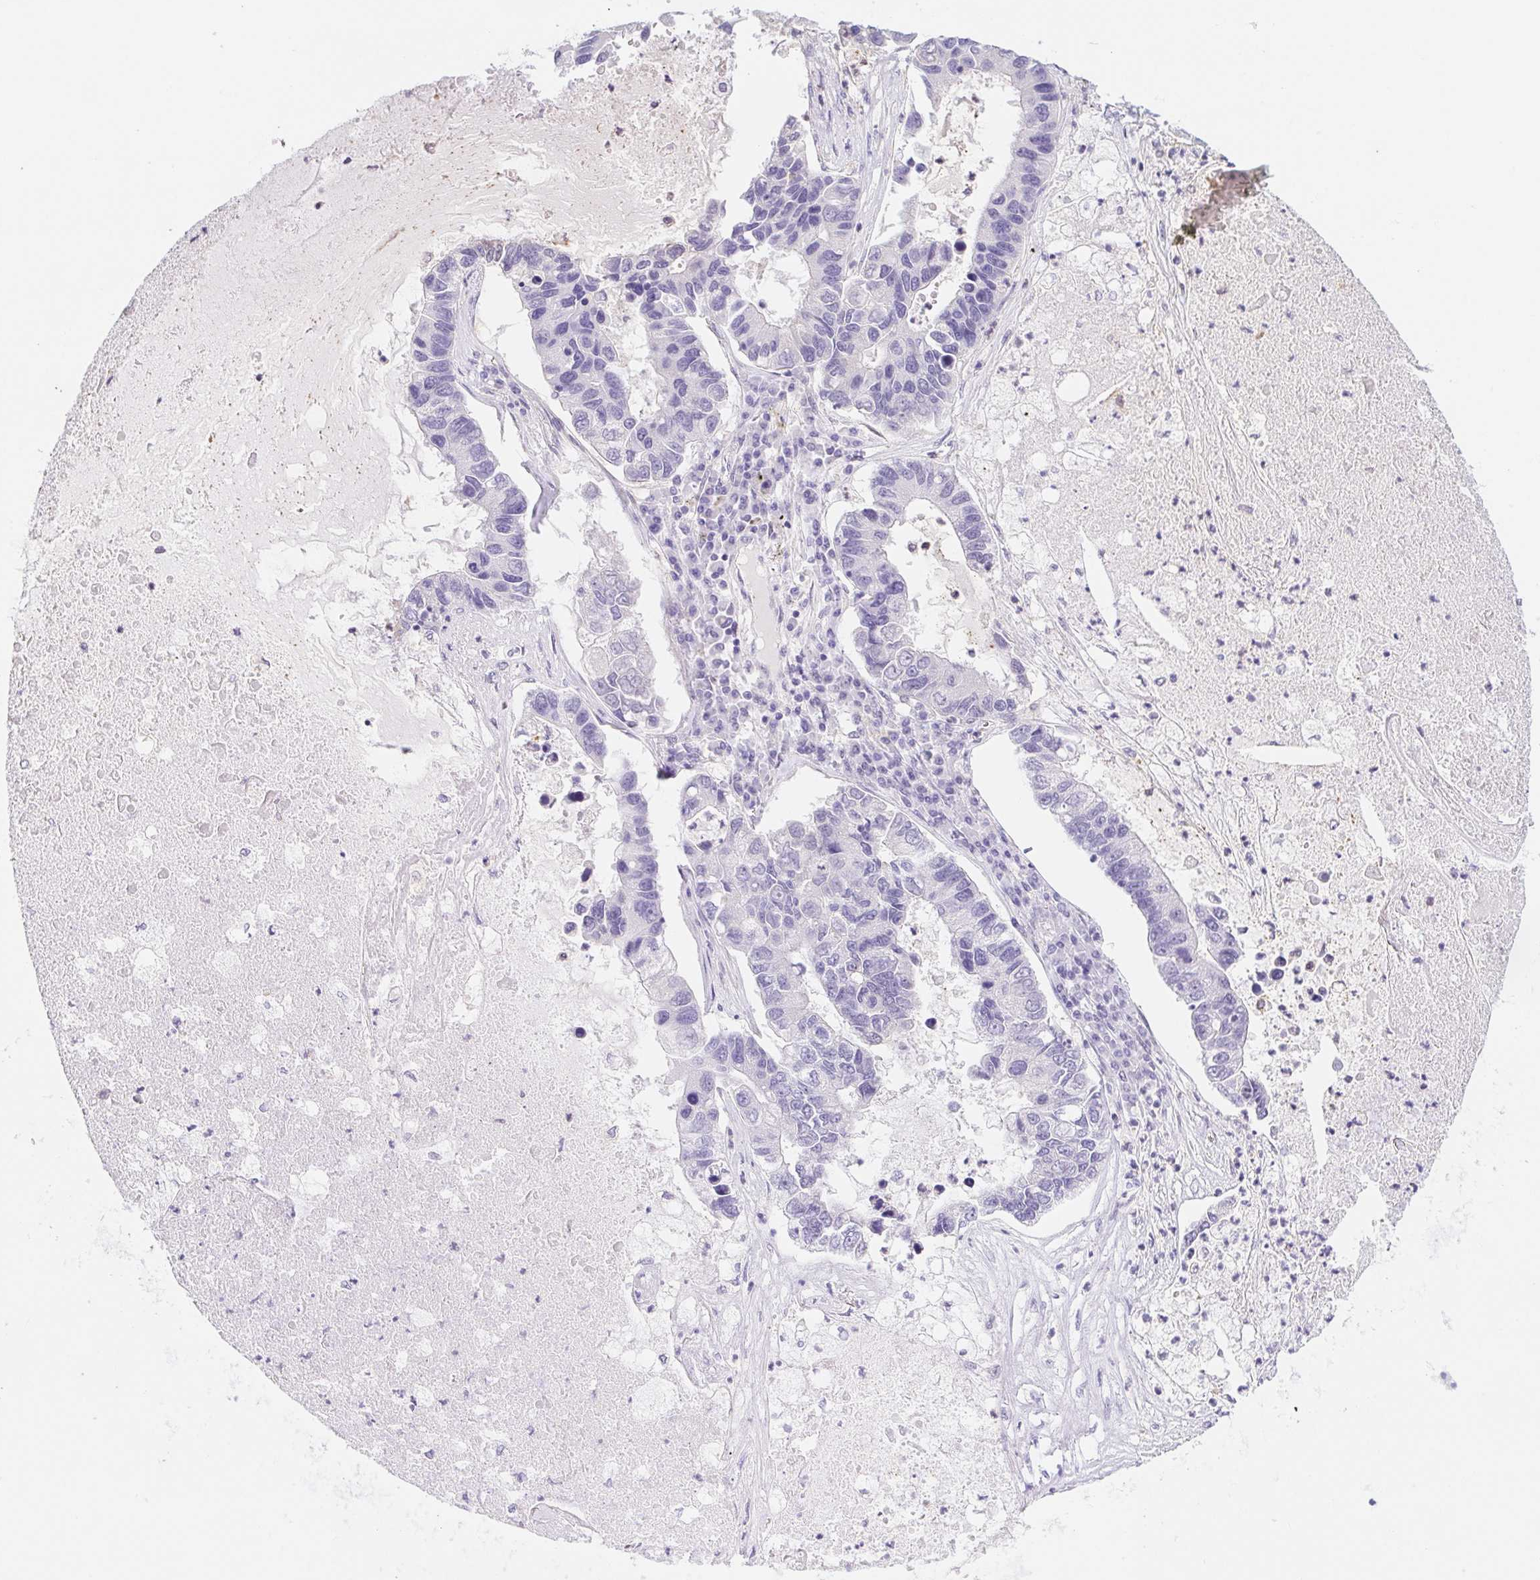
{"staining": {"intensity": "negative", "quantity": "none", "location": "none"}, "tissue": "lung cancer", "cell_type": "Tumor cells", "image_type": "cancer", "snomed": [{"axis": "morphology", "description": "Adenocarcinoma, NOS"}, {"axis": "topography", "description": "Bronchus"}, {"axis": "topography", "description": "Lung"}], "caption": "Histopathology image shows no protein positivity in tumor cells of lung cancer tissue.", "gene": "DYNC2LI1", "patient": {"sex": "female", "age": 51}}